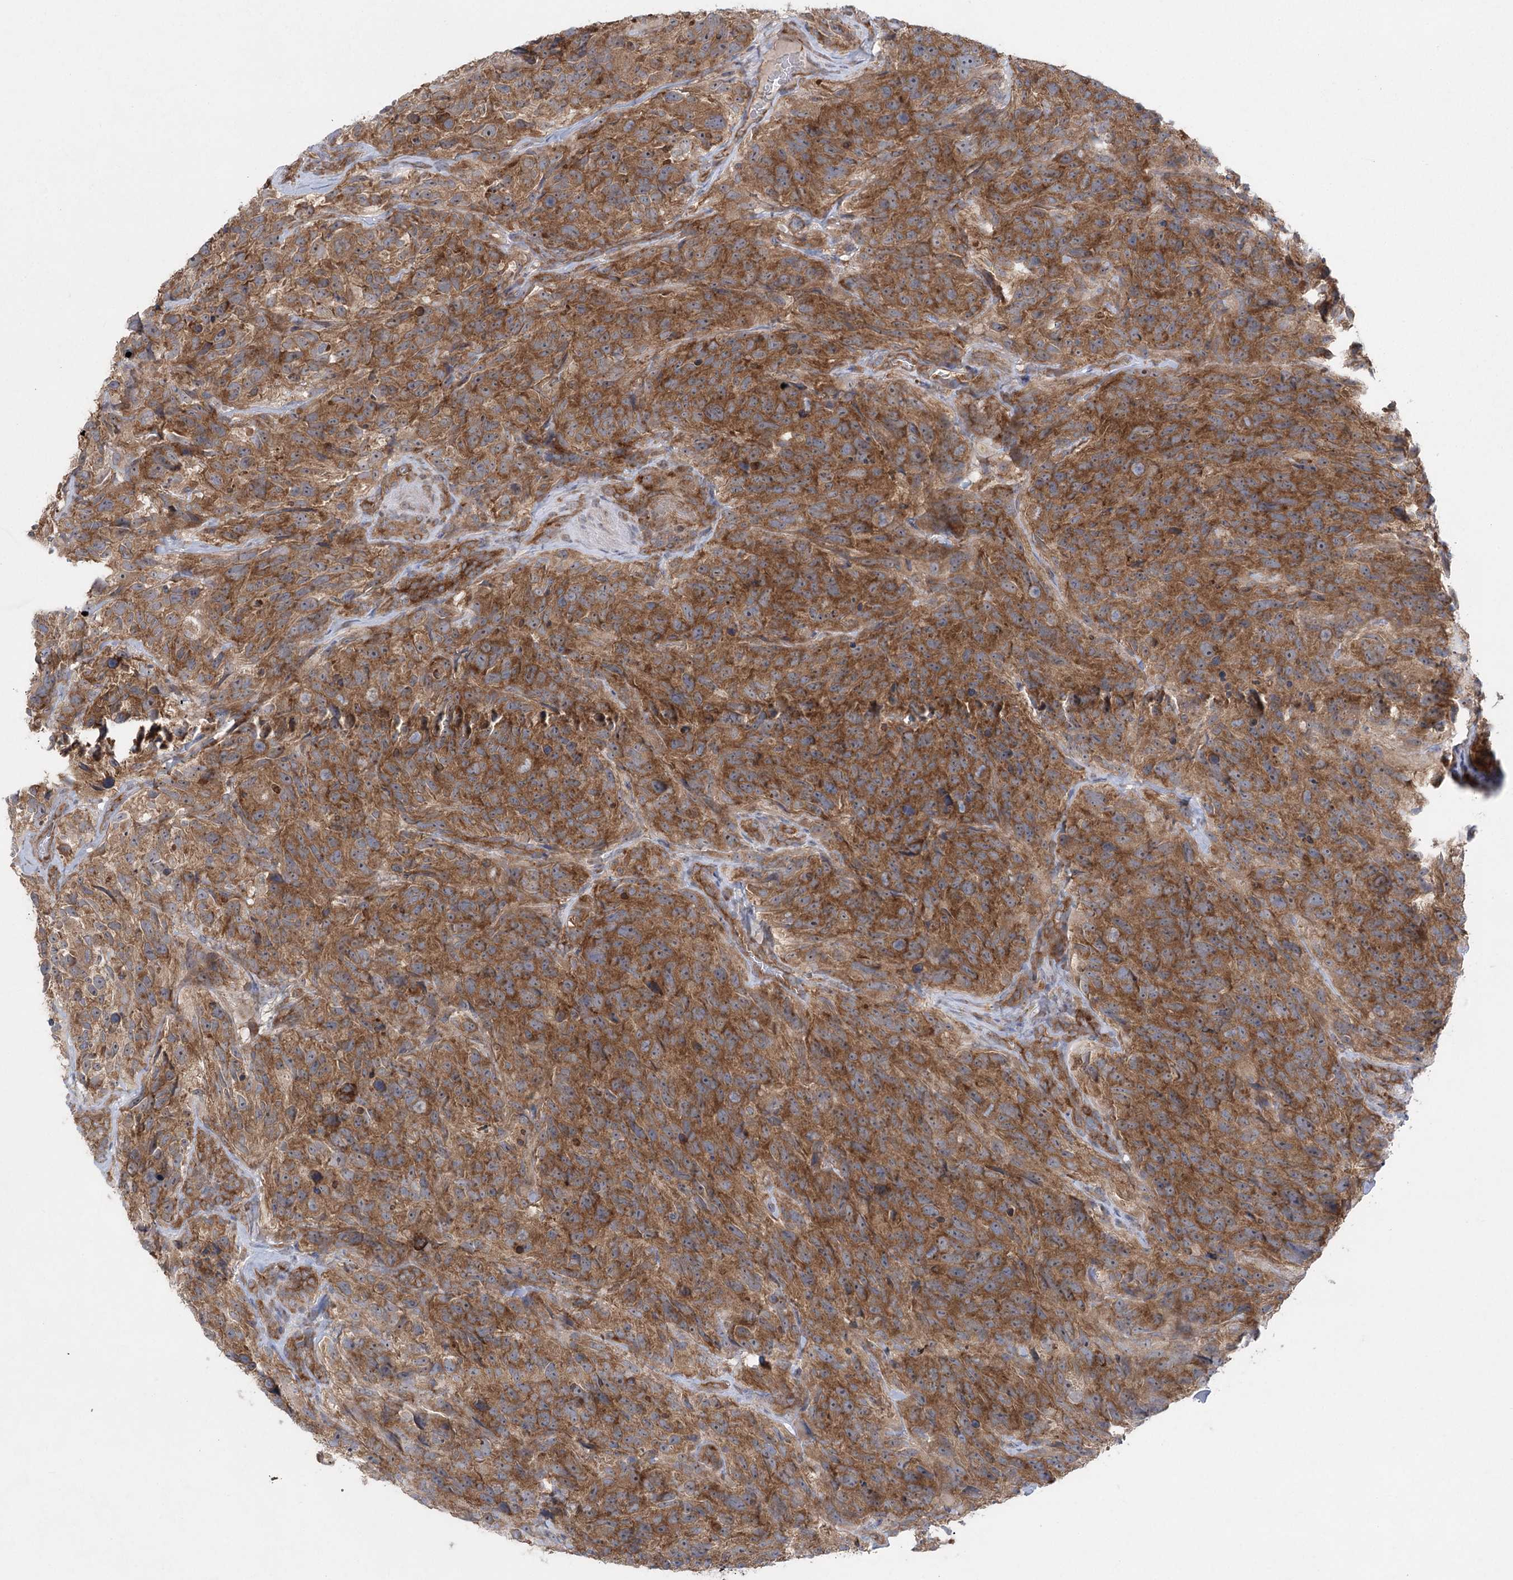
{"staining": {"intensity": "moderate", "quantity": ">75%", "location": "cytoplasmic/membranous"}, "tissue": "glioma", "cell_type": "Tumor cells", "image_type": "cancer", "snomed": [{"axis": "morphology", "description": "Glioma, malignant, High grade"}, {"axis": "topography", "description": "Brain"}], "caption": "Tumor cells reveal medium levels of moderate cytoplasmic/membranous positivity in about >75% of cells in high-grade glioma (malignant).", "gene": "EIF3A", "patient": {"sex": "male", "age": 69}}